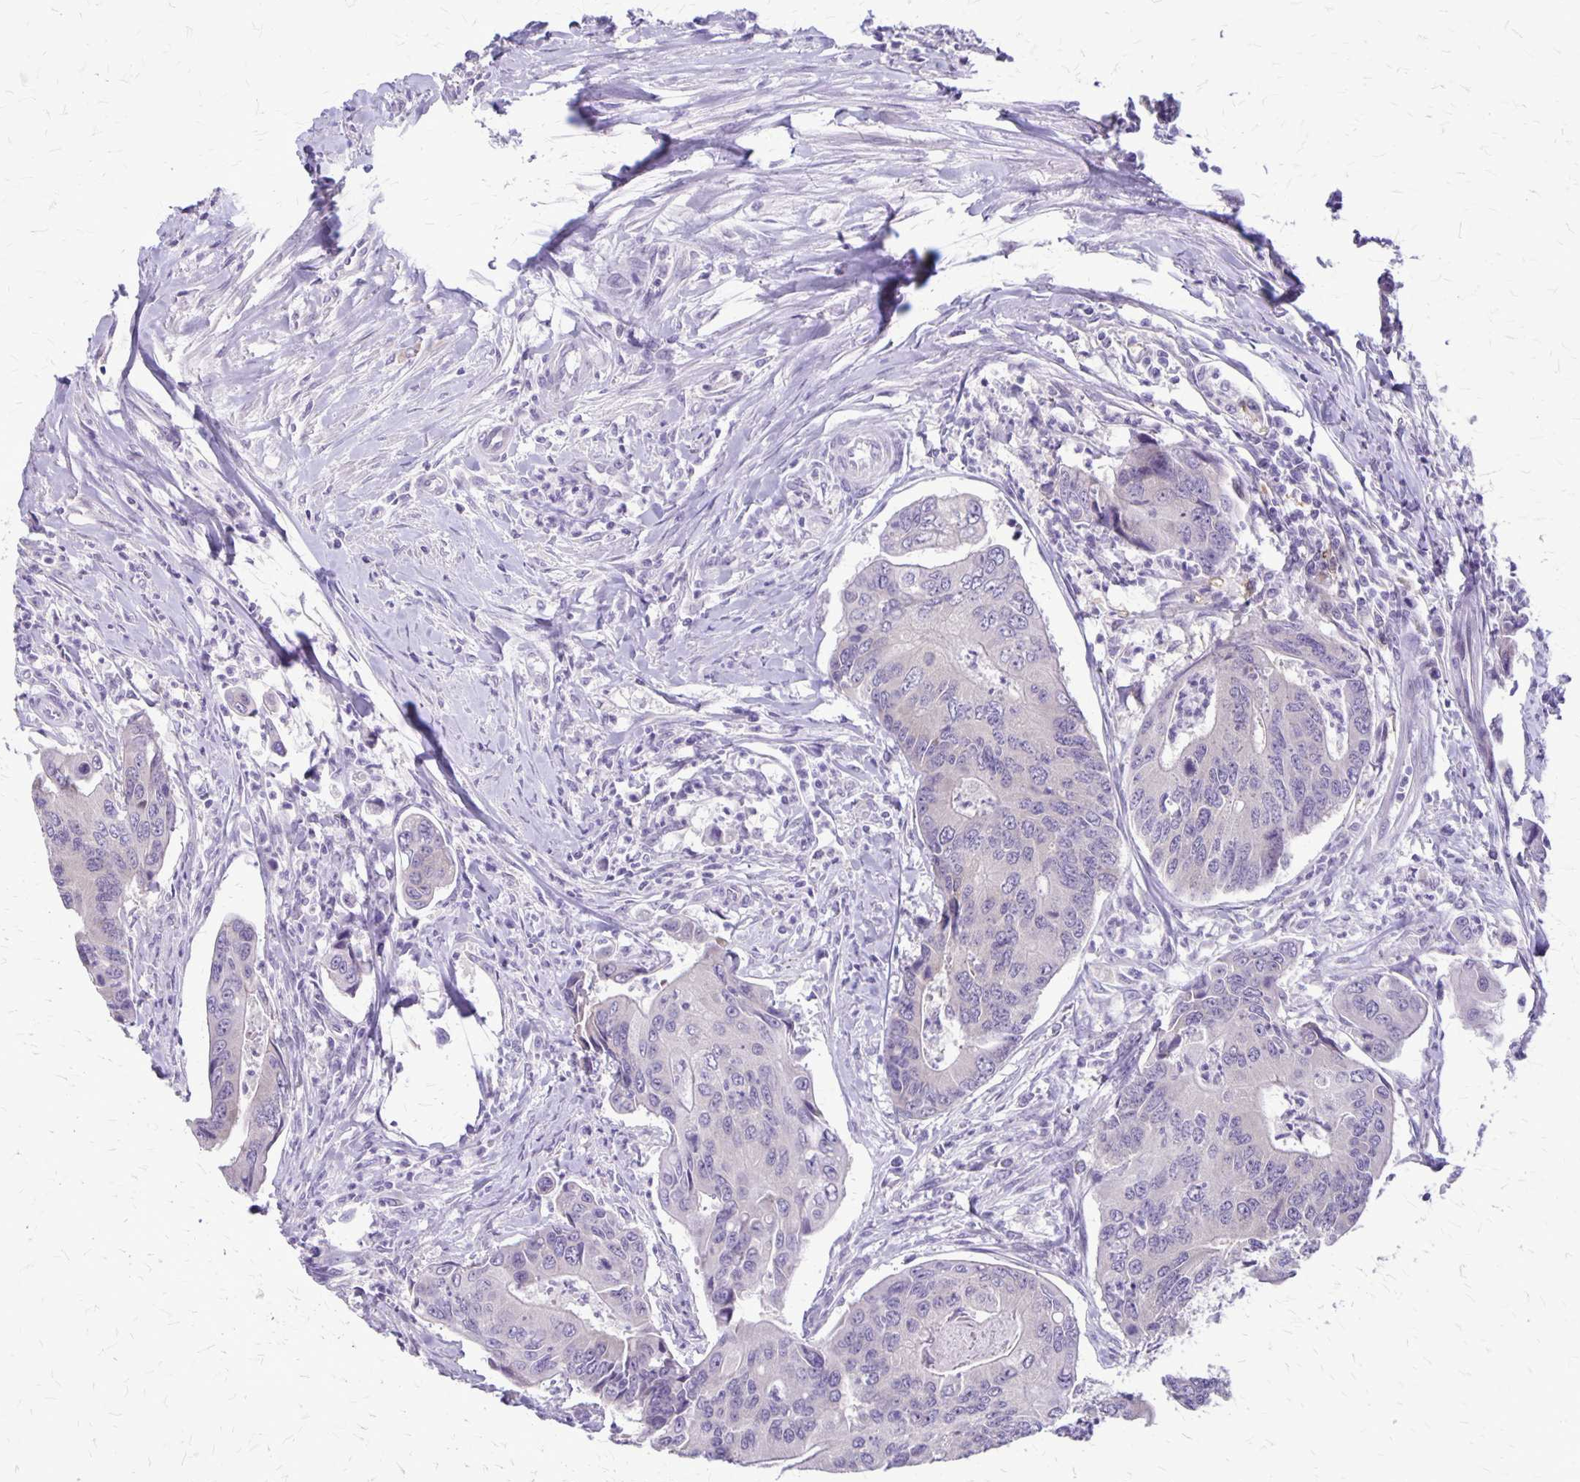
{"staining": {"intensity": "negative", "quantity": "none", "location": "none"}, "tissue": "colorectal cancer", "cell_type": "Tumor cells", "image_type": "cancer", "snomed": [{"axis": "morphology", "description": "Adenocarcinoma, NOS"}, {"axis": "topography", "description": "Colon"}], "caption": "An image of human colorectal adenocarcinoma is negative for staining in tumor cells.", "gene": "PLXNB3", "patient": {"sex": "female", "age": 67}}